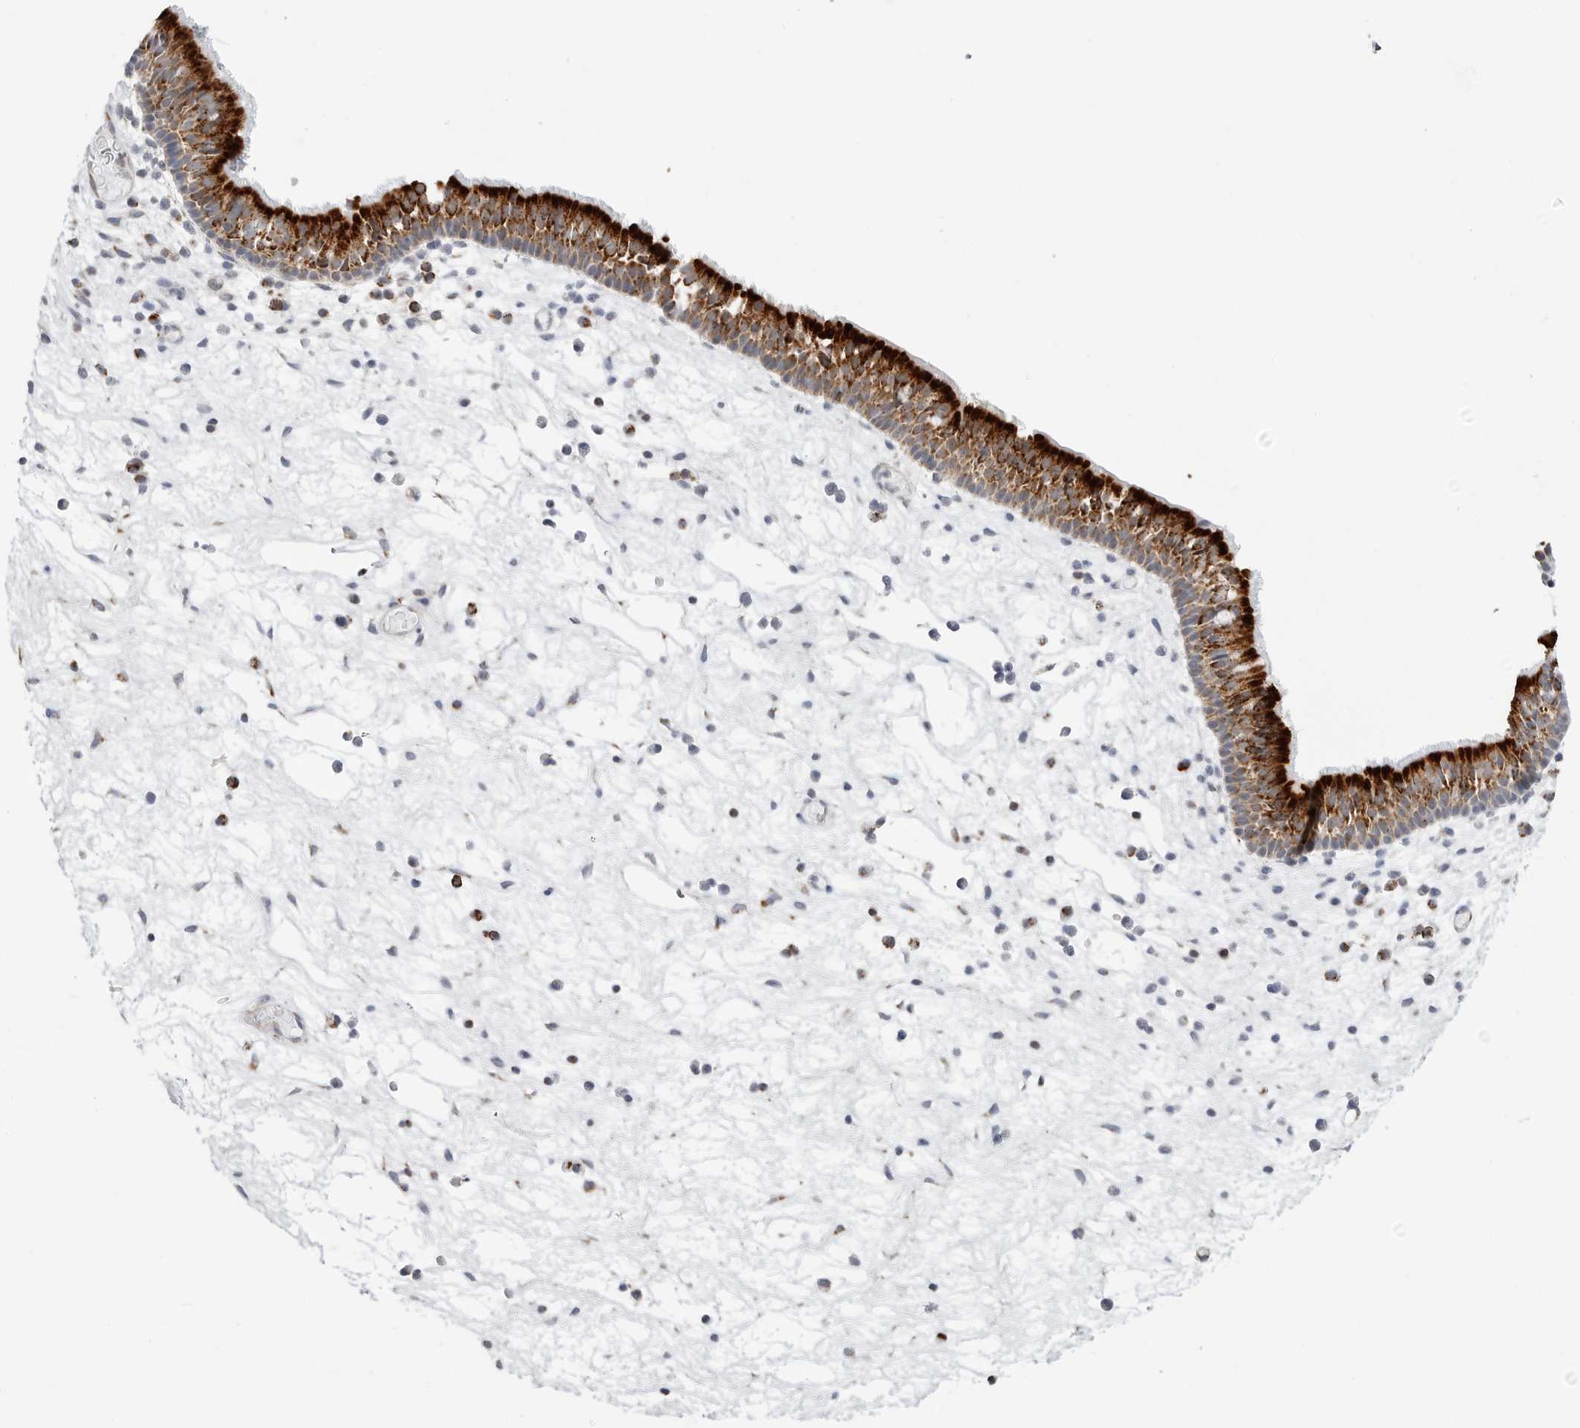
{"staining": {"intensity": "strong", "quantity": ">75%", "location": "cytoplasmic/membranous"}, "tissue": "nasopharynx", "cell_type": "Respiratory epithelial cells", "image_type": "normal", "snomed": [{"axis": "morphology", "description": "Normal tissue, NOS"}, {"axis": "morphology", "description": "Inflammation, NOS"}, {"axis": "morphology", "description": "Malignant melanoma, Metastatic site"}, {"axis": "topography", "description": "Nasopharynx"}], "caption": "IHC (DAB (3,3'-diaminobenzidine)) staining of unremarkable nasopharynx exhibits strong cytoplasmic/membranous protein expression in about >75% of respiratory epithelial cells.", "gene": "ATP5IF1", "patient": {"sex": "male", "age": 70}}